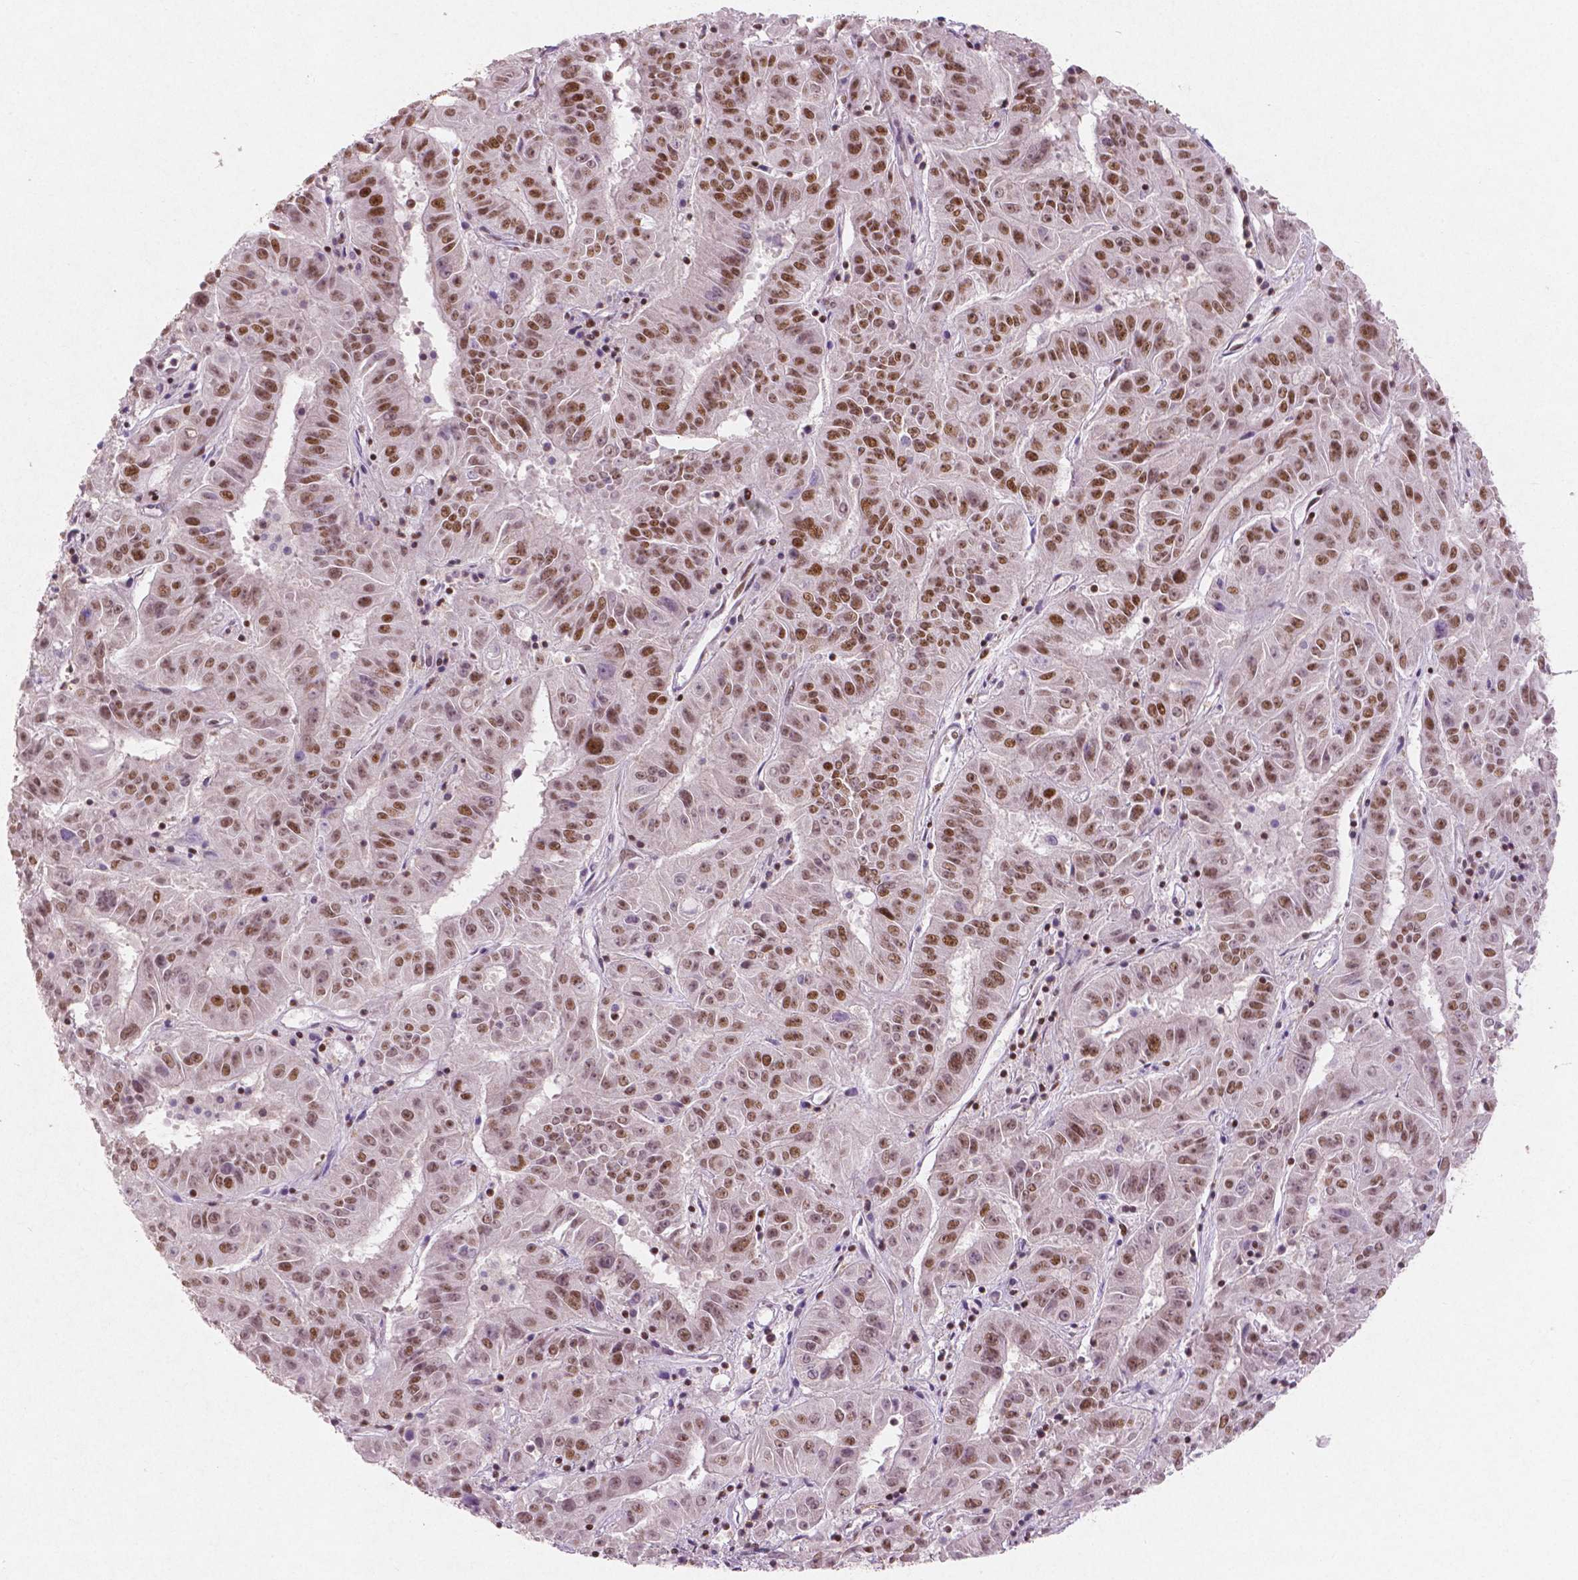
{"staining": {"intensity": "moderate", "quantity": ">75%", "location": "nuclear"}, "tissue": "pancreatic cancer", "cell_type": "Tumor cells", "image_type": "cancer", "snomed": [{"axis": "morphology", "description": "Adenocarcinoma, NOS"}, {"axis": "topography", "description": "Pancreas"}], "caption": "Pancreatic cancer (adenocarcinoma) stained for a protein exhibits moderate nuclear positivity in tumor cells.", "gene": "BRD4", "patient": {"sex": "male", "age": 63}}